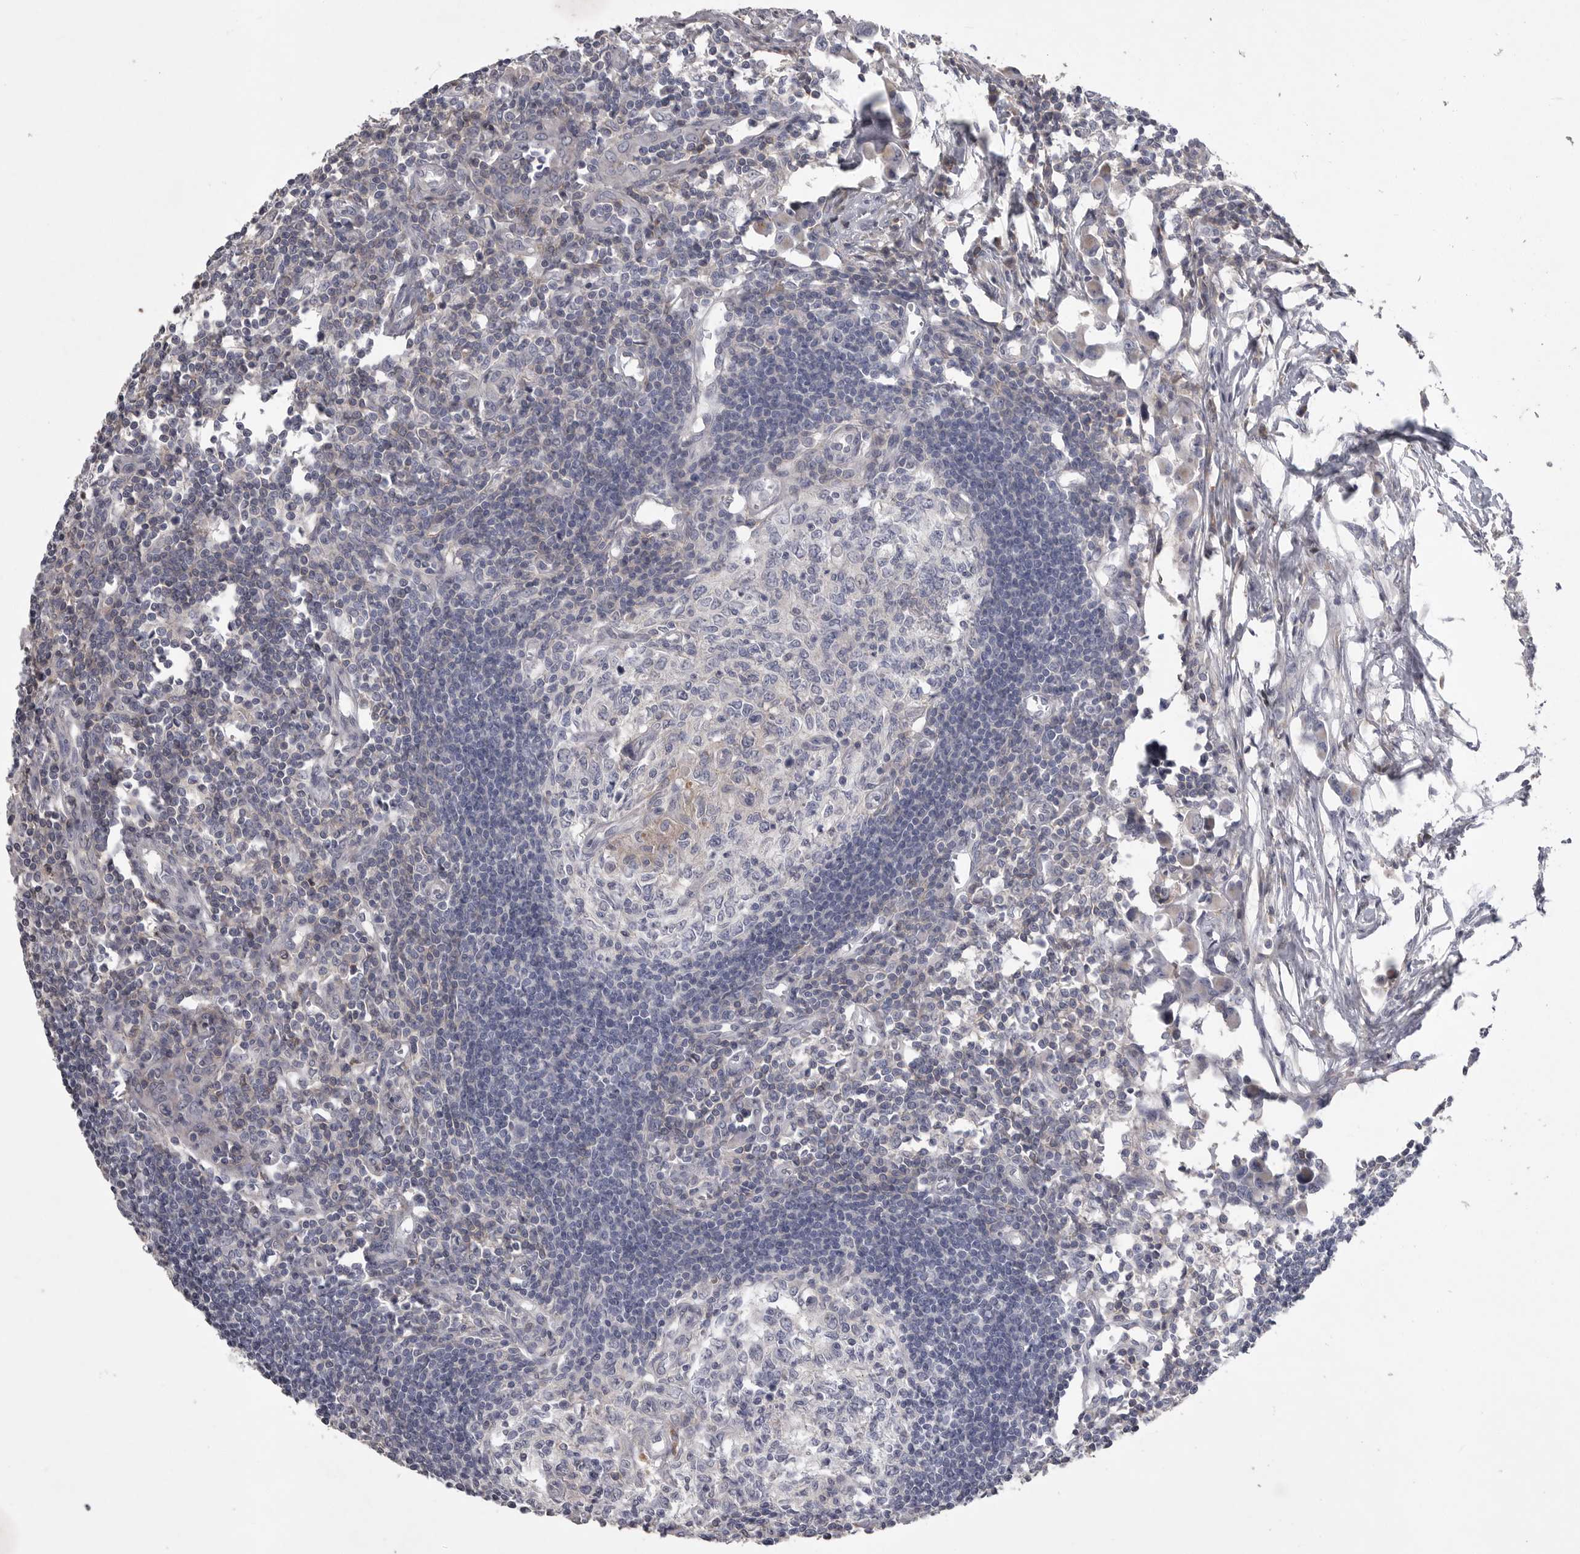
{"staining": {"intensity": "moderate", "quantity": "<25%", "location": "cytoplasmic/membranous"}, "tissue": "lymph node", "cell_type": "Germinal center cells", "image_type": "normal", "snomed": [{"axis": "morphology", "description": "Normal tissue, NOS"}, {"axis": "morphology", "description": "Malignant melanoma, Metastatic site"}, {"axis": "topography", "description": "Lymph node"}], "caption": "Immunohistochemical staining of benign lymph node shows low levels of moderate cytoplasmic/membranous positivity in approximately <25% of germinal center cells.", "gene": "CRP", "patient": {"sex": "male", "age": 41}}